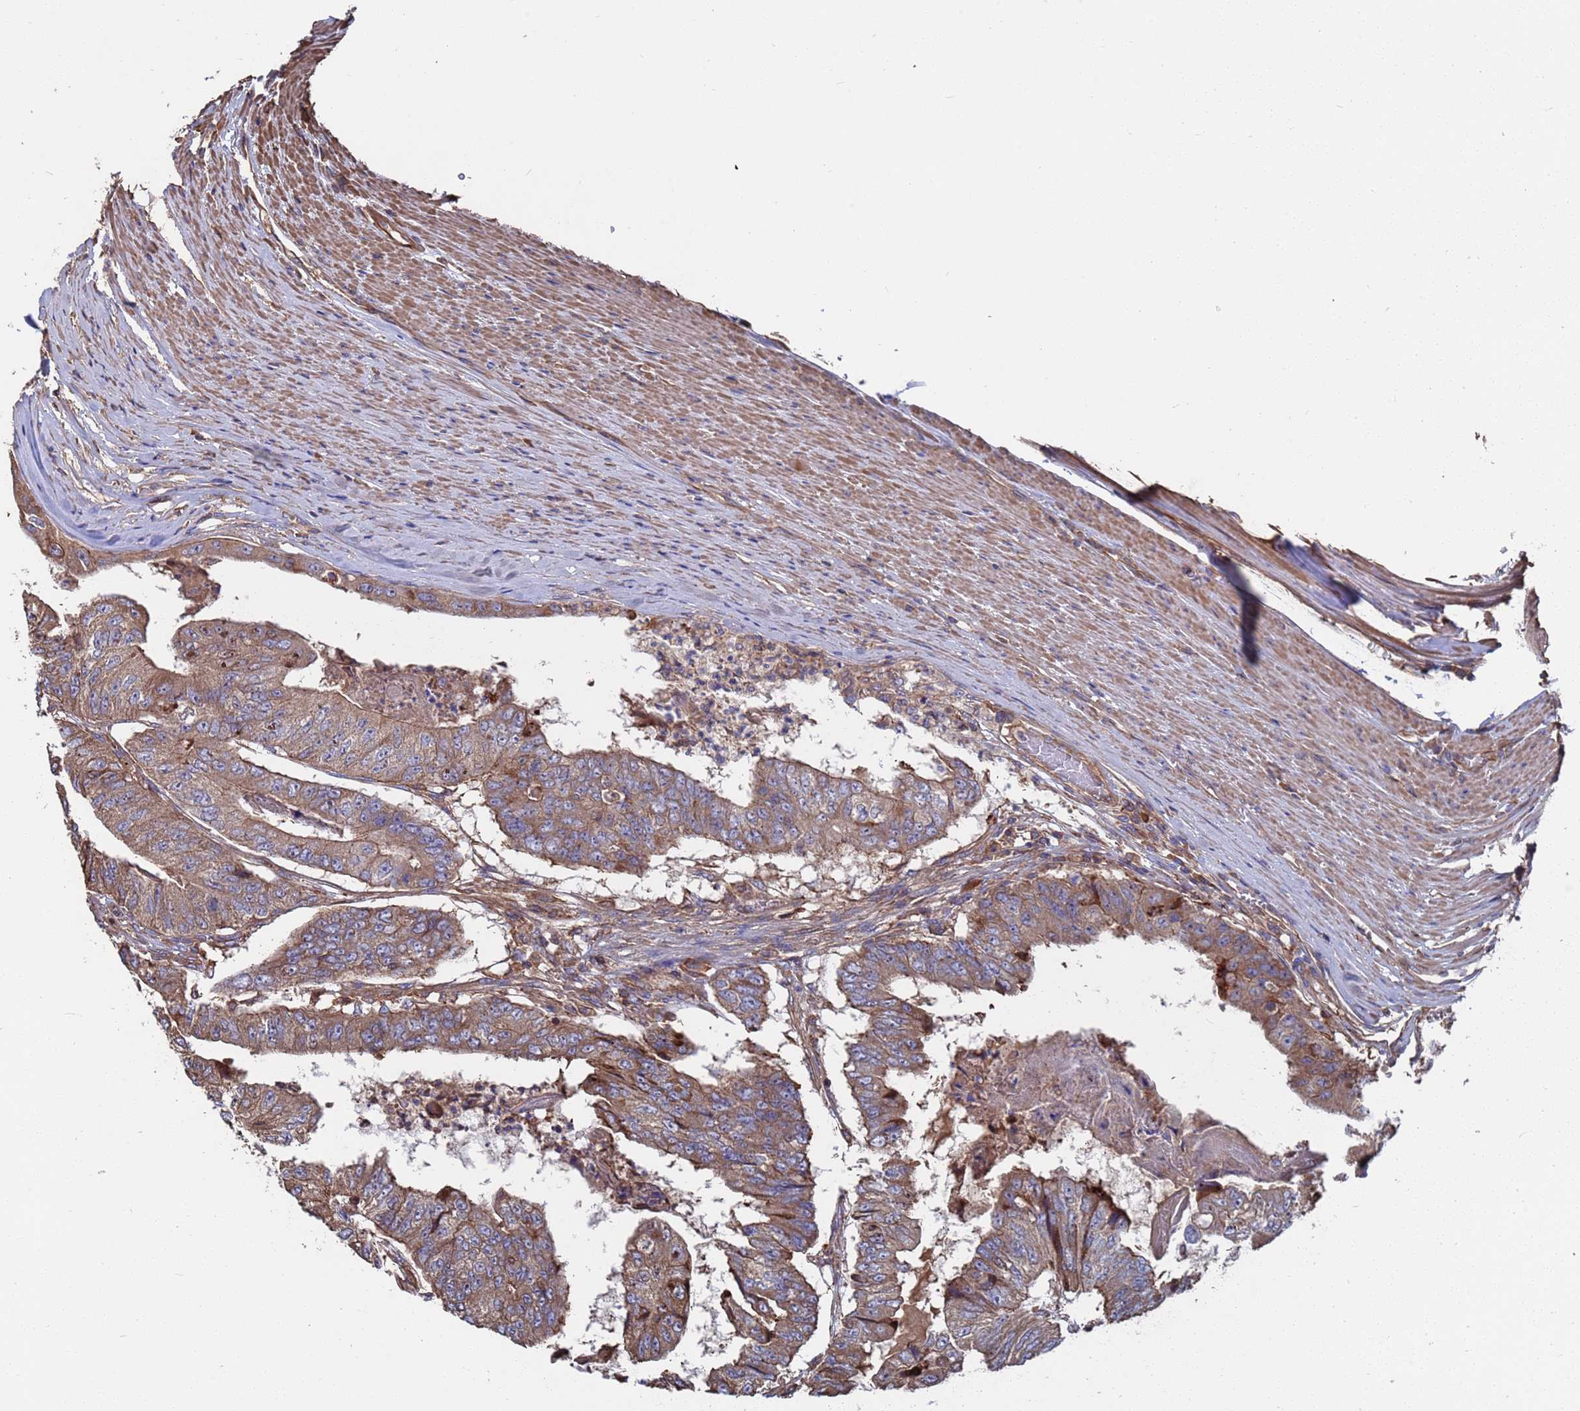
{"staining": {"intensity": "moderate", "quantity": ">75%", "location": "cytoplasmic/membranous"}, "tissue": "colorectal cancer", "cell_type": "Tumor cells", "image_type": "cancer", "snomed": [{"axis": "morphology", "description": "Adenocarcinoma, NOS"}, {"axis": "topography", "description": "Colon"}], "caption": "Colorectal cancer (adenocarcinoma) tissue demonstrates moderate cytoplasmic/membranous staining in approximately >75% of tumor cells, visualized by immunohistochemistry.", "gene": "PYCR1", "patient": {"sex": "female", "age": 67}}